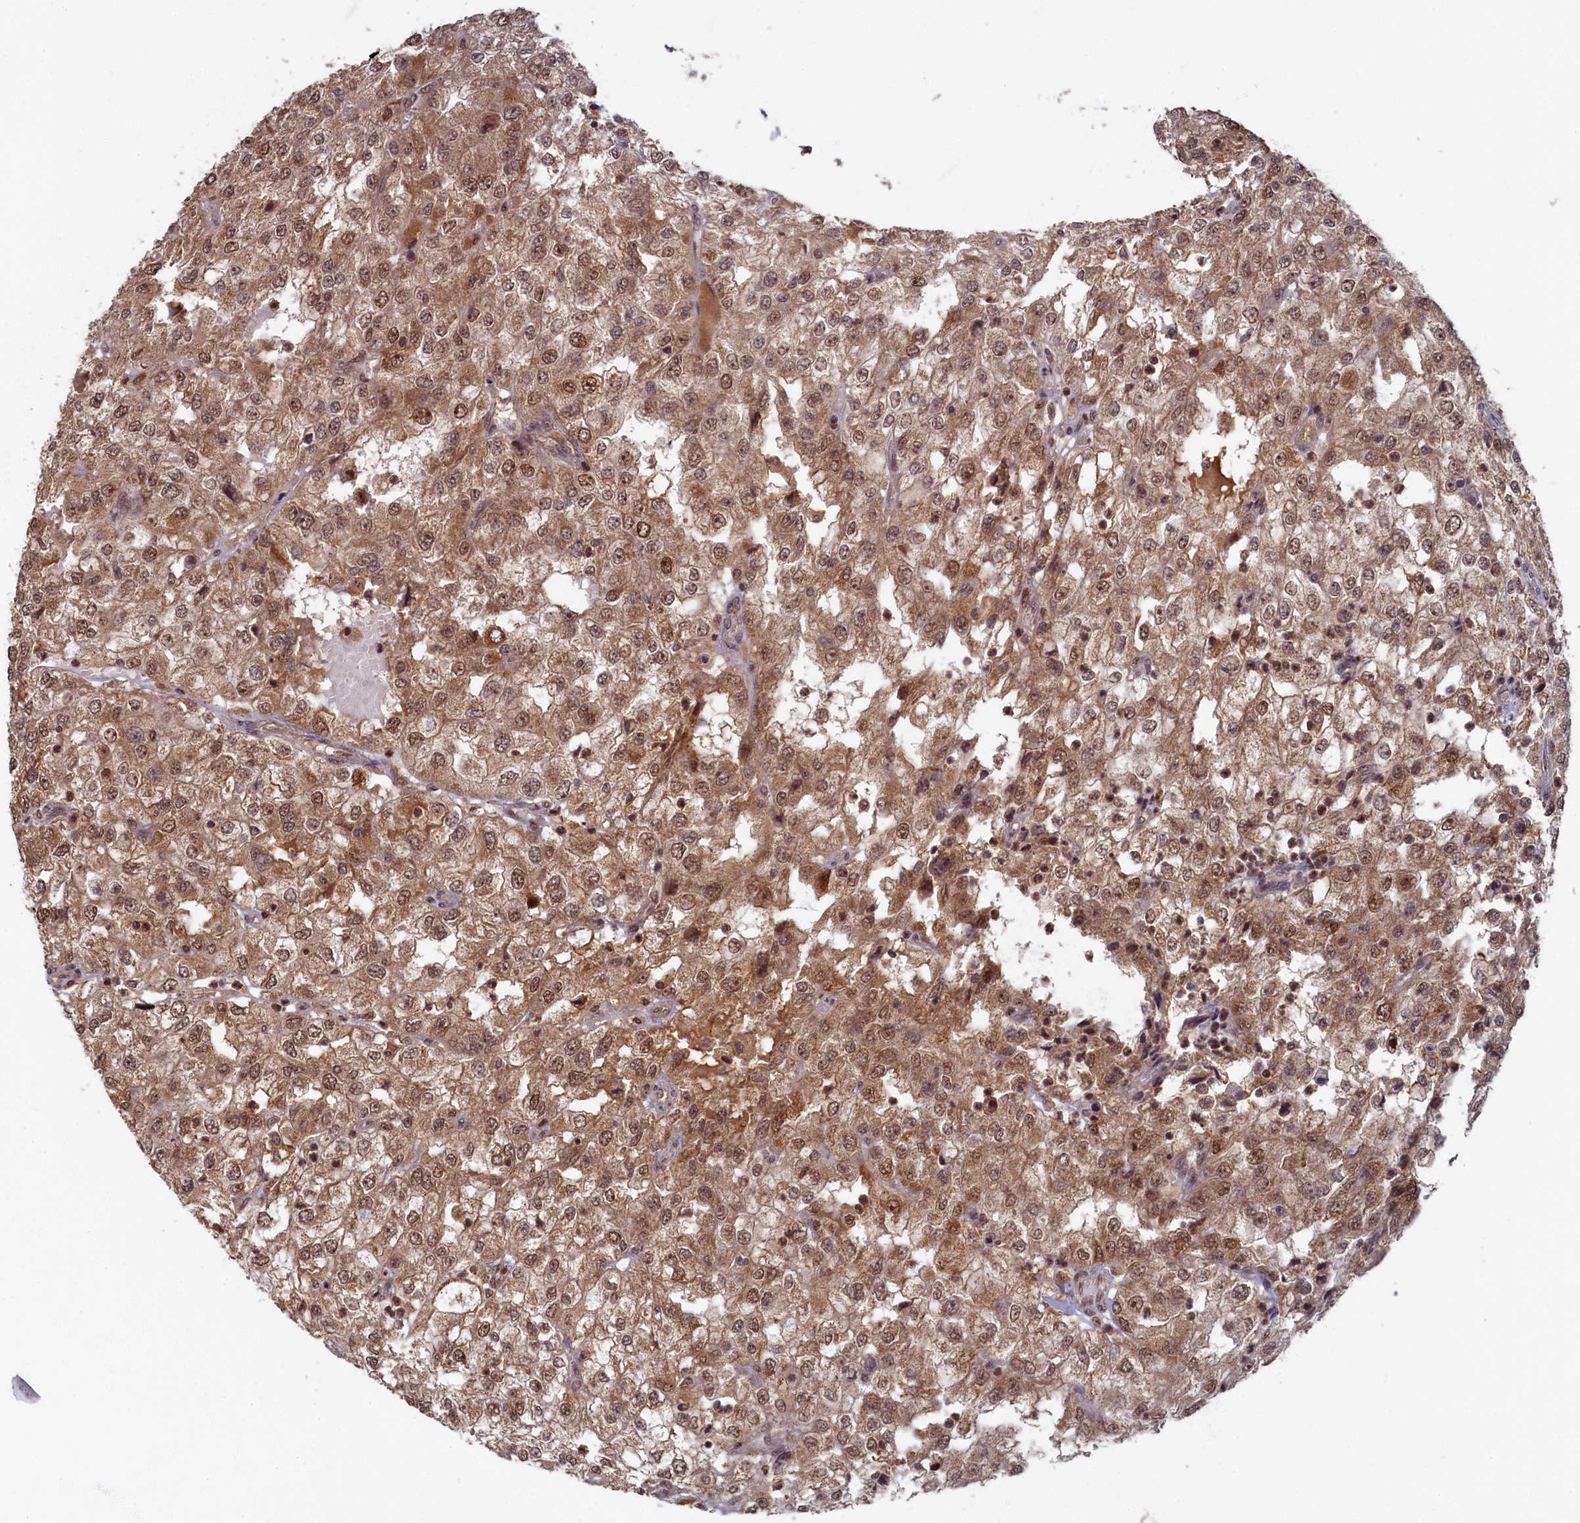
{"staining": {"intensity": "moderate", "quantity": ">75%", "location": "cytoplasmic/membranous,nuclear"}, "tissue": "renal cancer", "cell_type": "Tumor cells", "image_type": "cancer", "snomed": [{"axis": "morphology", "description": "Adenocarcinoma, NOS"}, {"axis": "topography", "description": "Kidney"}], "caption": "DAB immunohistochemical staining of renal adenocarcinoma exhibits moderate cytoplasmic/membranous and nuclear protein staining in approximately >75% of tumor cells. The protein of interest is shown in brown color, while the nuclei are stained blue.", "gene": "BRCA1", "patient": {"sex": "female", "age": 54}}